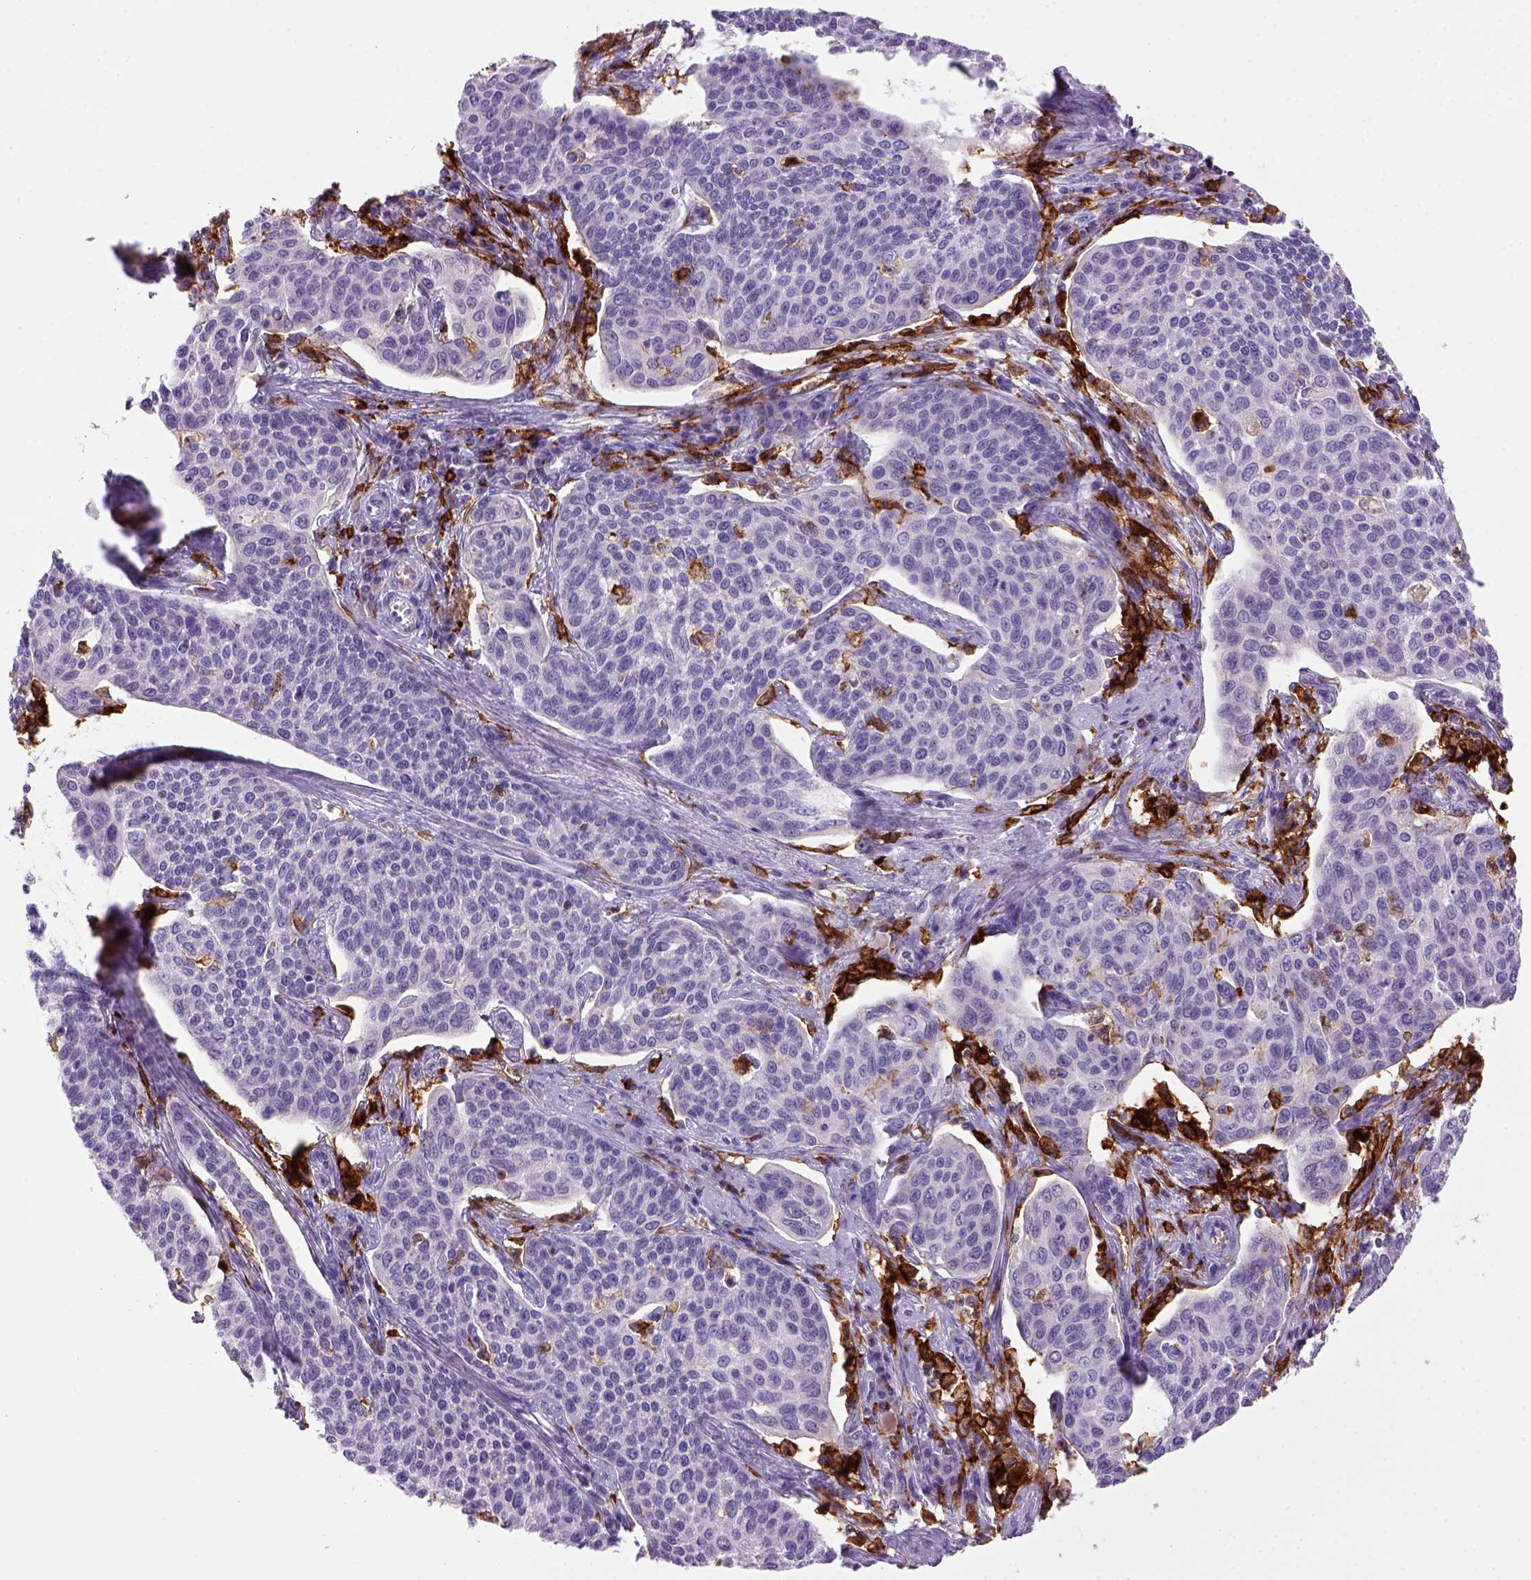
{"staining": {"intensity": "negative", "quantity": "none", "location": "none"}, "tissue": "cervical cancer", "cell_type": "Tumor cells", "image_type": "cancer", "snomed": [{"axis": "morphology", "description": "Squamous cell carcinoma, NOS"}, {"axis": "topography", "description": "Cervix"}], "caption": "High power microscopy histopathology image of an immunohistochemistry (IHC) histopathology image of cervical cancer, revealing no significant positivity in tumor cells.", "gene": "CD14", "patient": {"sex": "female", "age": 34}}